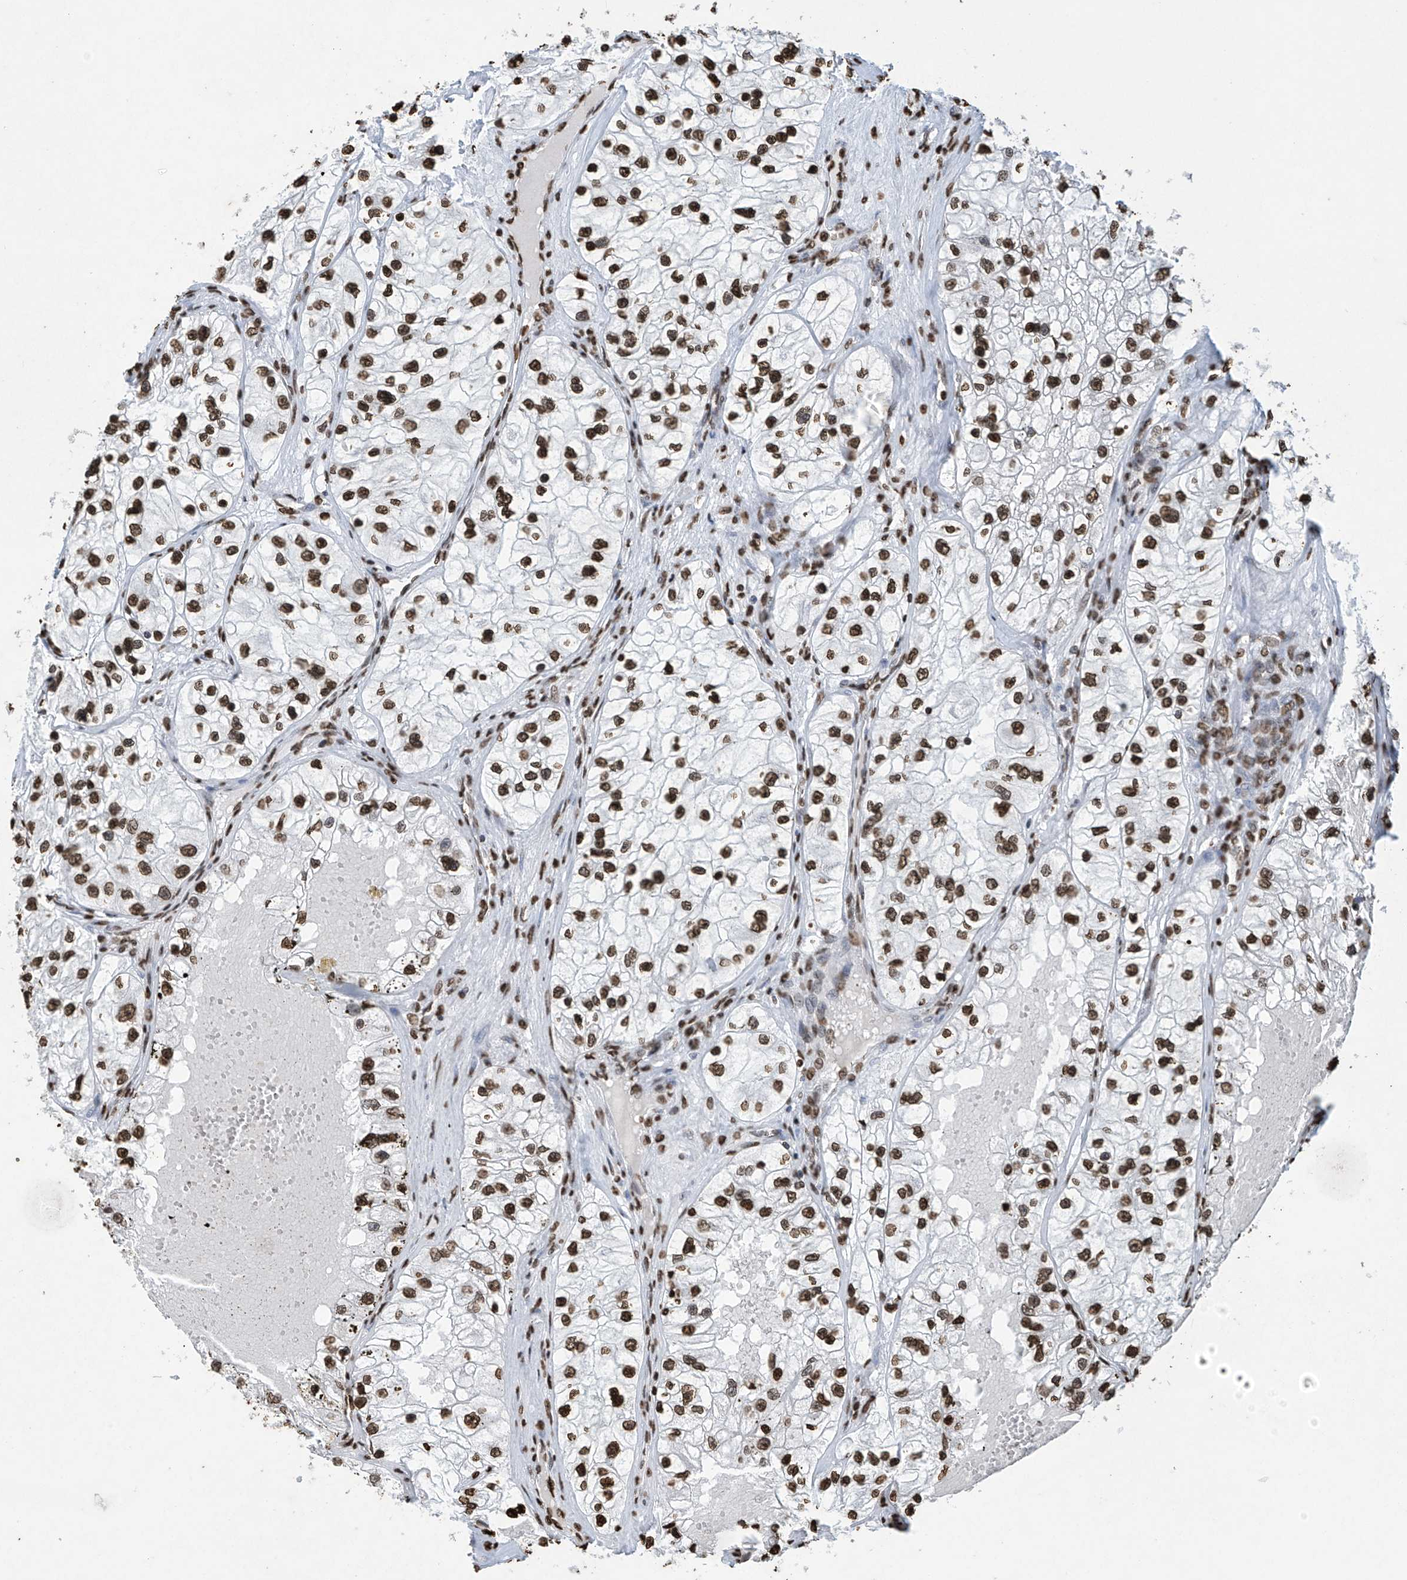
{"staining": {"intensity": "strong", "quantity": ">75%", "location": "nuclear"}, "tissue": "renal cancer", "cell_type": "Tumor cells", "image_type": "cancer", "snomed": [{"axis": "morphology", "description": "Adenocarcinoma, NOS"}, {"axis": "topography", "description": "Kidney"}], "caption": "Human renal adenocarcinoma stained with a brown dye demonstrates strong nuclear positive expression in about >75% of tumor cells.", "gene": "H3-3A", "patient": {"sex": "female", "age": 57}}